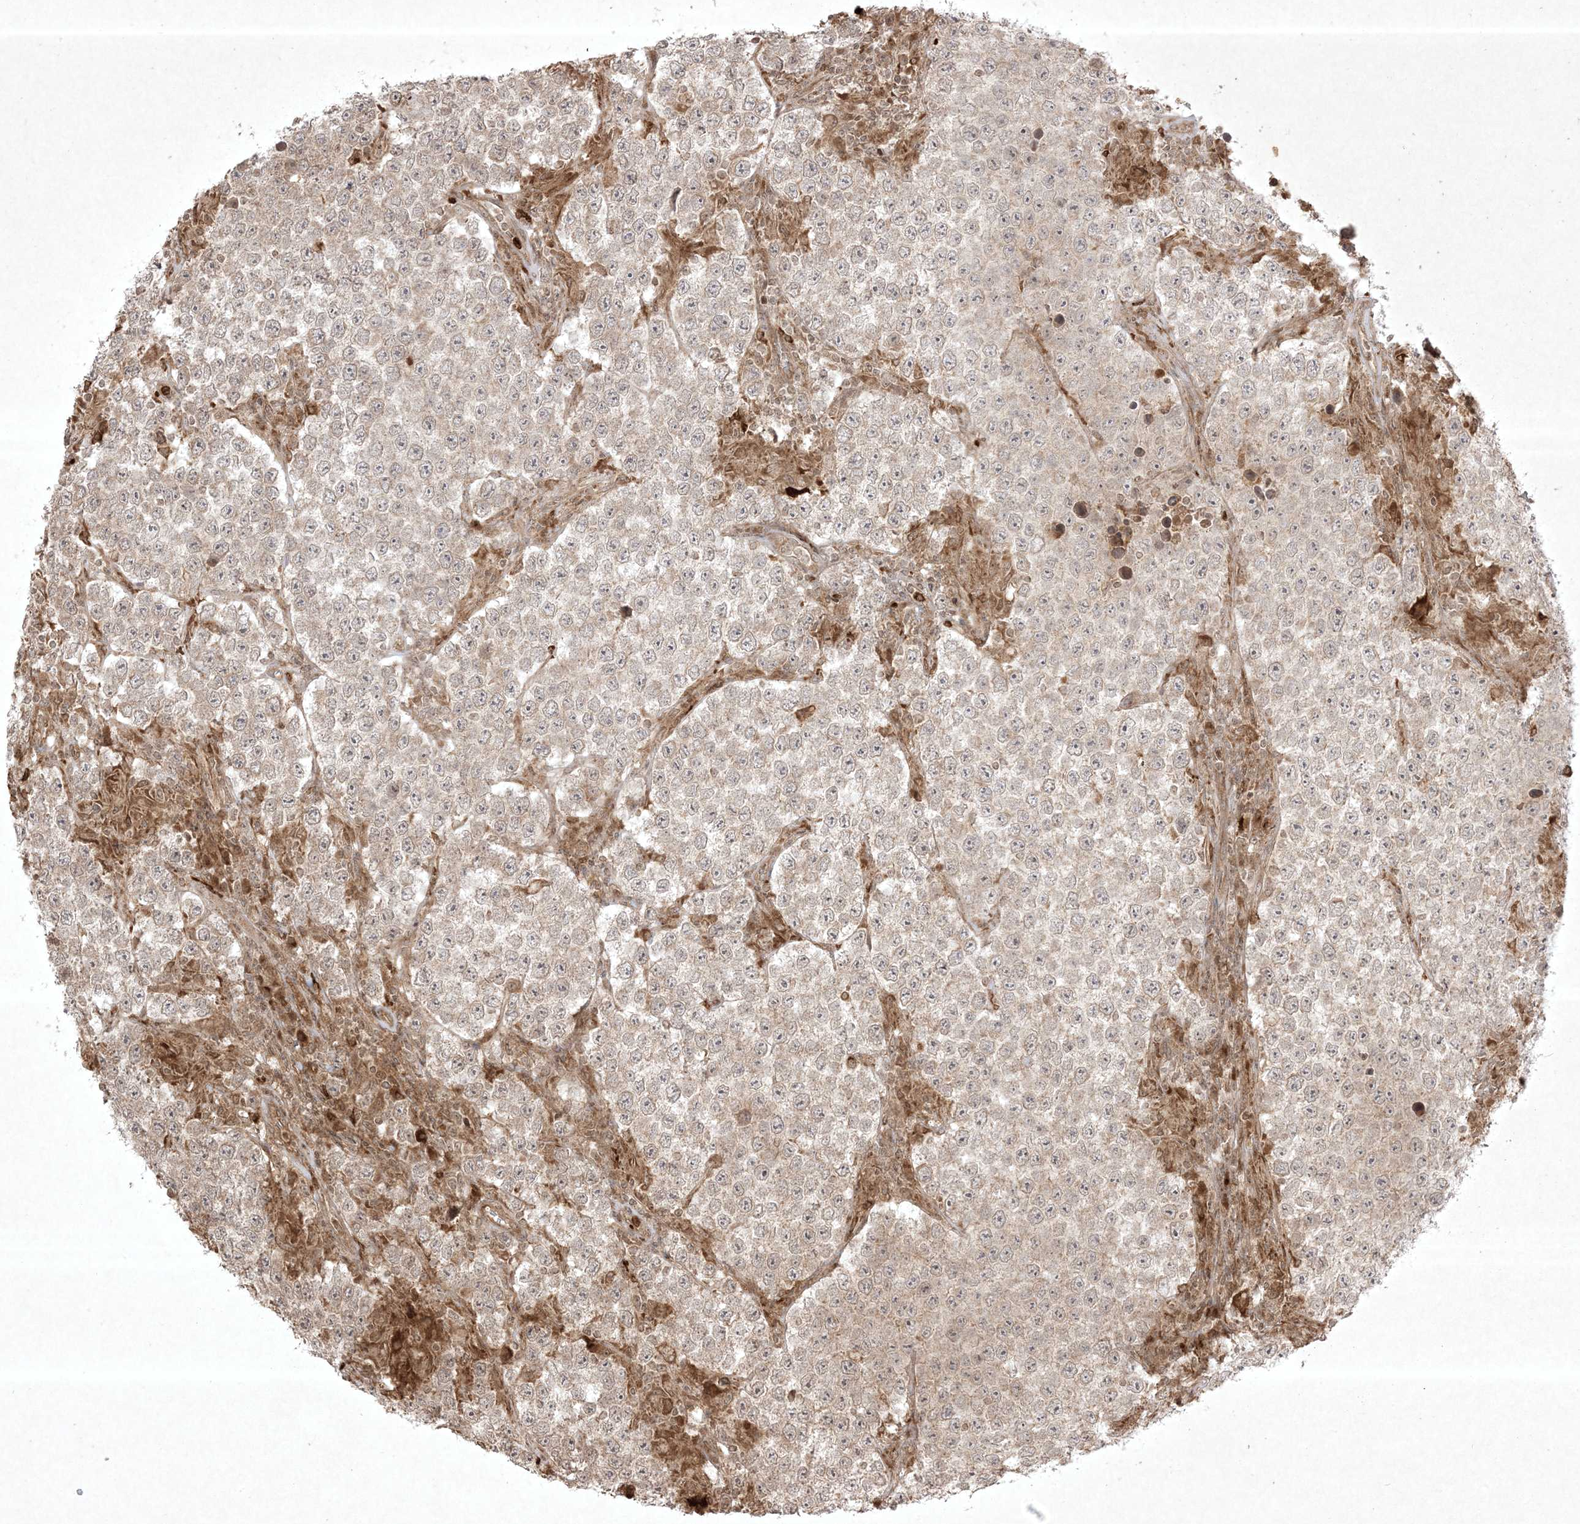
{"staining": {"intensity": "weak", "quantity": "<25%", "location": "cytoplasmic/membranous"}, "tissue": "testis cancer", "cell_type": "Tumor cells", "image_type": "cancer", "snomed": [{"axis": "morphology", "description": "Normal tissue, NOS"}, {"axis": "morphology", "description": "Urothelial carcinoma, High grade"}, {"axis": "morphology", "description": "Seminoma, NOS"}, {"axis": "morphology", "description": "Carcinoma, Embryonal, NOS"}, {"axis": "topography", "description": "Urinary bladder"}, {"axis": "topography", "description": "Testis"}], "caption": "High magnification brightfield microscopy of testis cancer stained with DAB (brown) and counterstained with hematoxylin (blue): tumor cells show no significant staining. (DAB immunohistochemistry (IHC), high magnification).", "gene": "PTK6", "patient": {"sex": "male", "age": 41}}